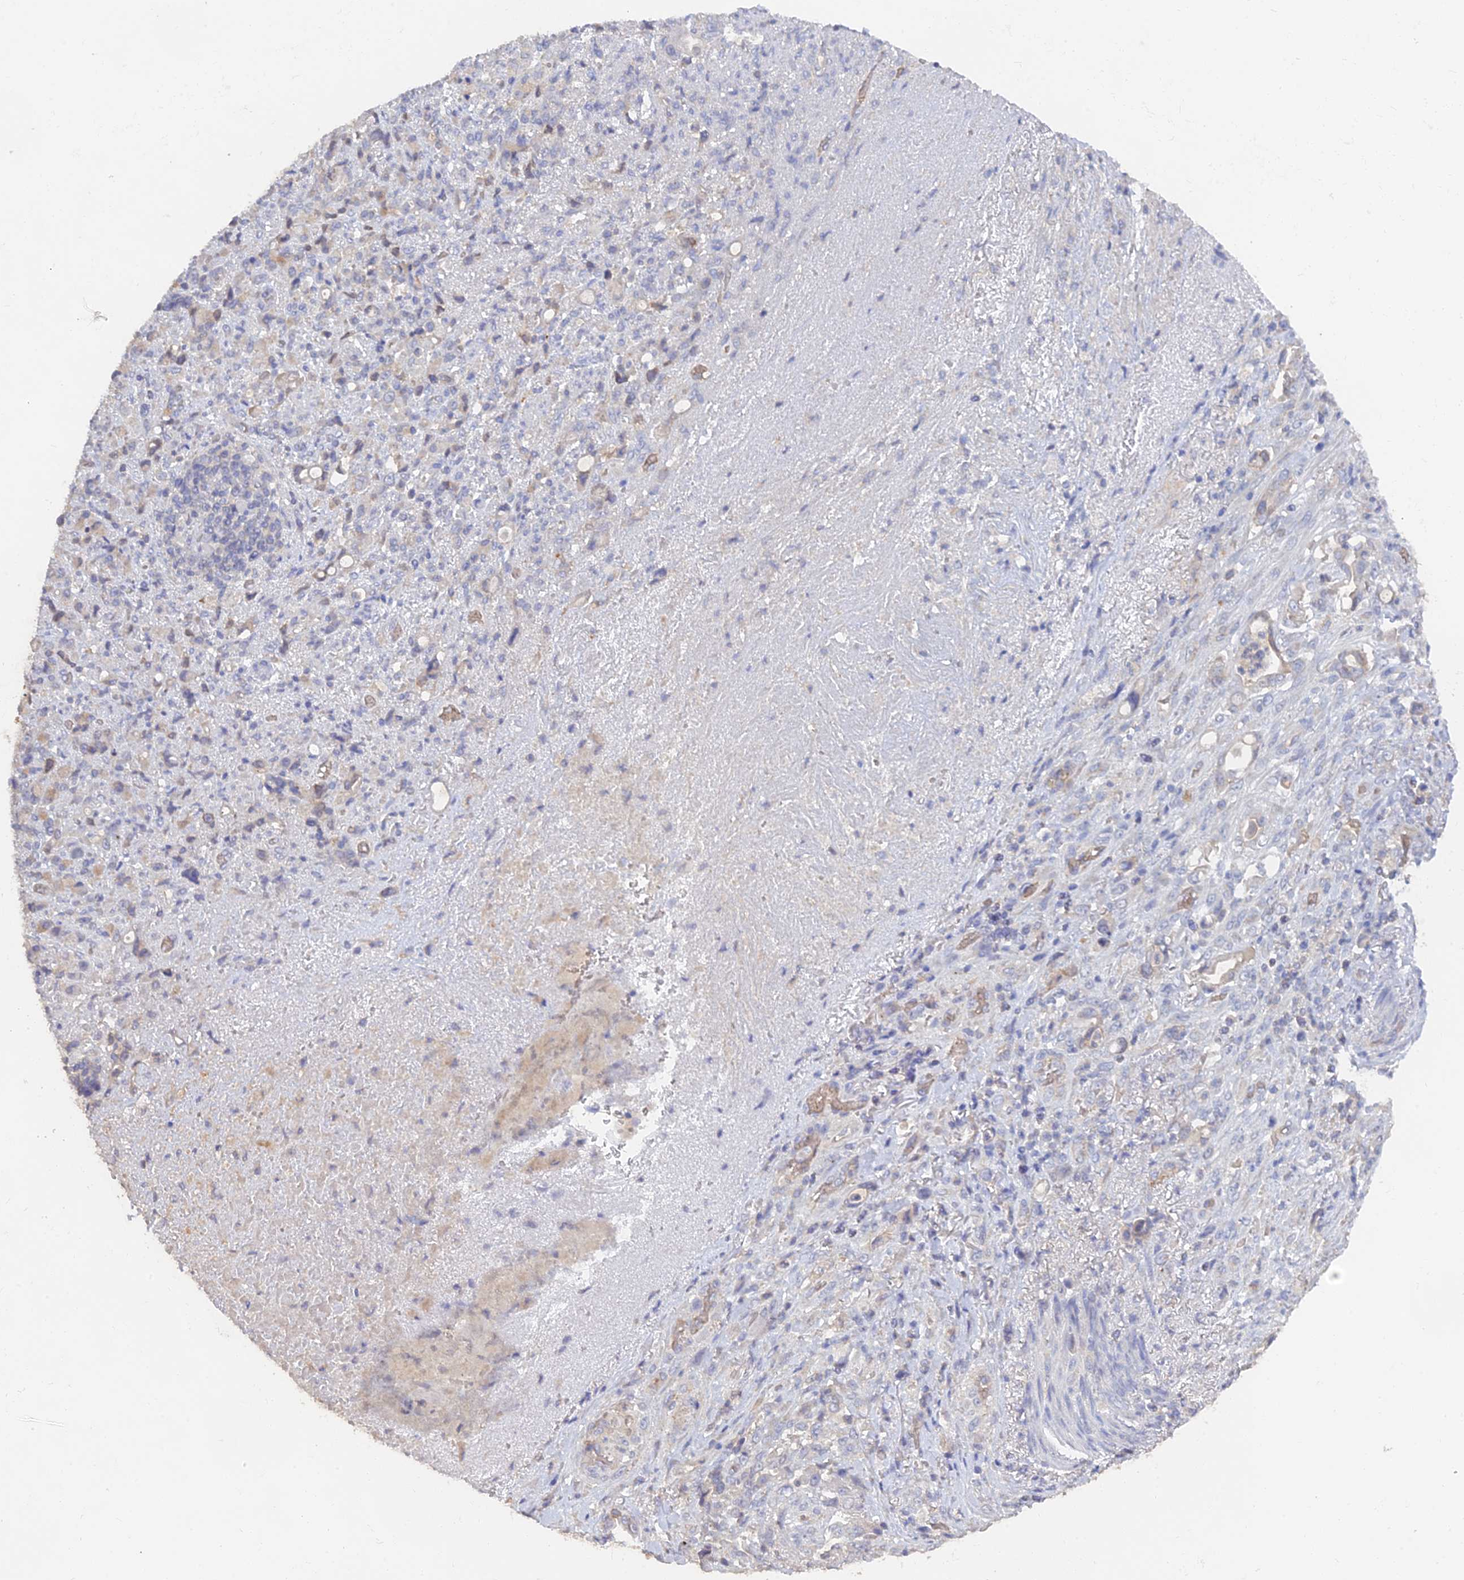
{"staining": {"intensity": "negative", "quantity": "none", "location": "none"}, "tissue": "stomach cancer", "cell_type": "Tumor cells", "image_type": "cancer", "snomed": [{"axis": "morphology", "description": "Normal tissue, NOS"}, {"axis": "morphology", "description": "Adenocarcinoma, NOS"}, {"axis": "topography", "description": "Stomach"}], "caption": "Immunohistochemistry (IHC) micrograph of neoplastic tissue: stomach cancer (adenocarcinoma) stained with DAB reveals no significant protein staining in tumor cells. (Stains: DAB immunohistochemistry with hematoxylin counter stain, Microscopy: brightfield microscopy at high magnification).", "gene": "ARRDC1", "patient": {"sex": "female", "age": 79}}